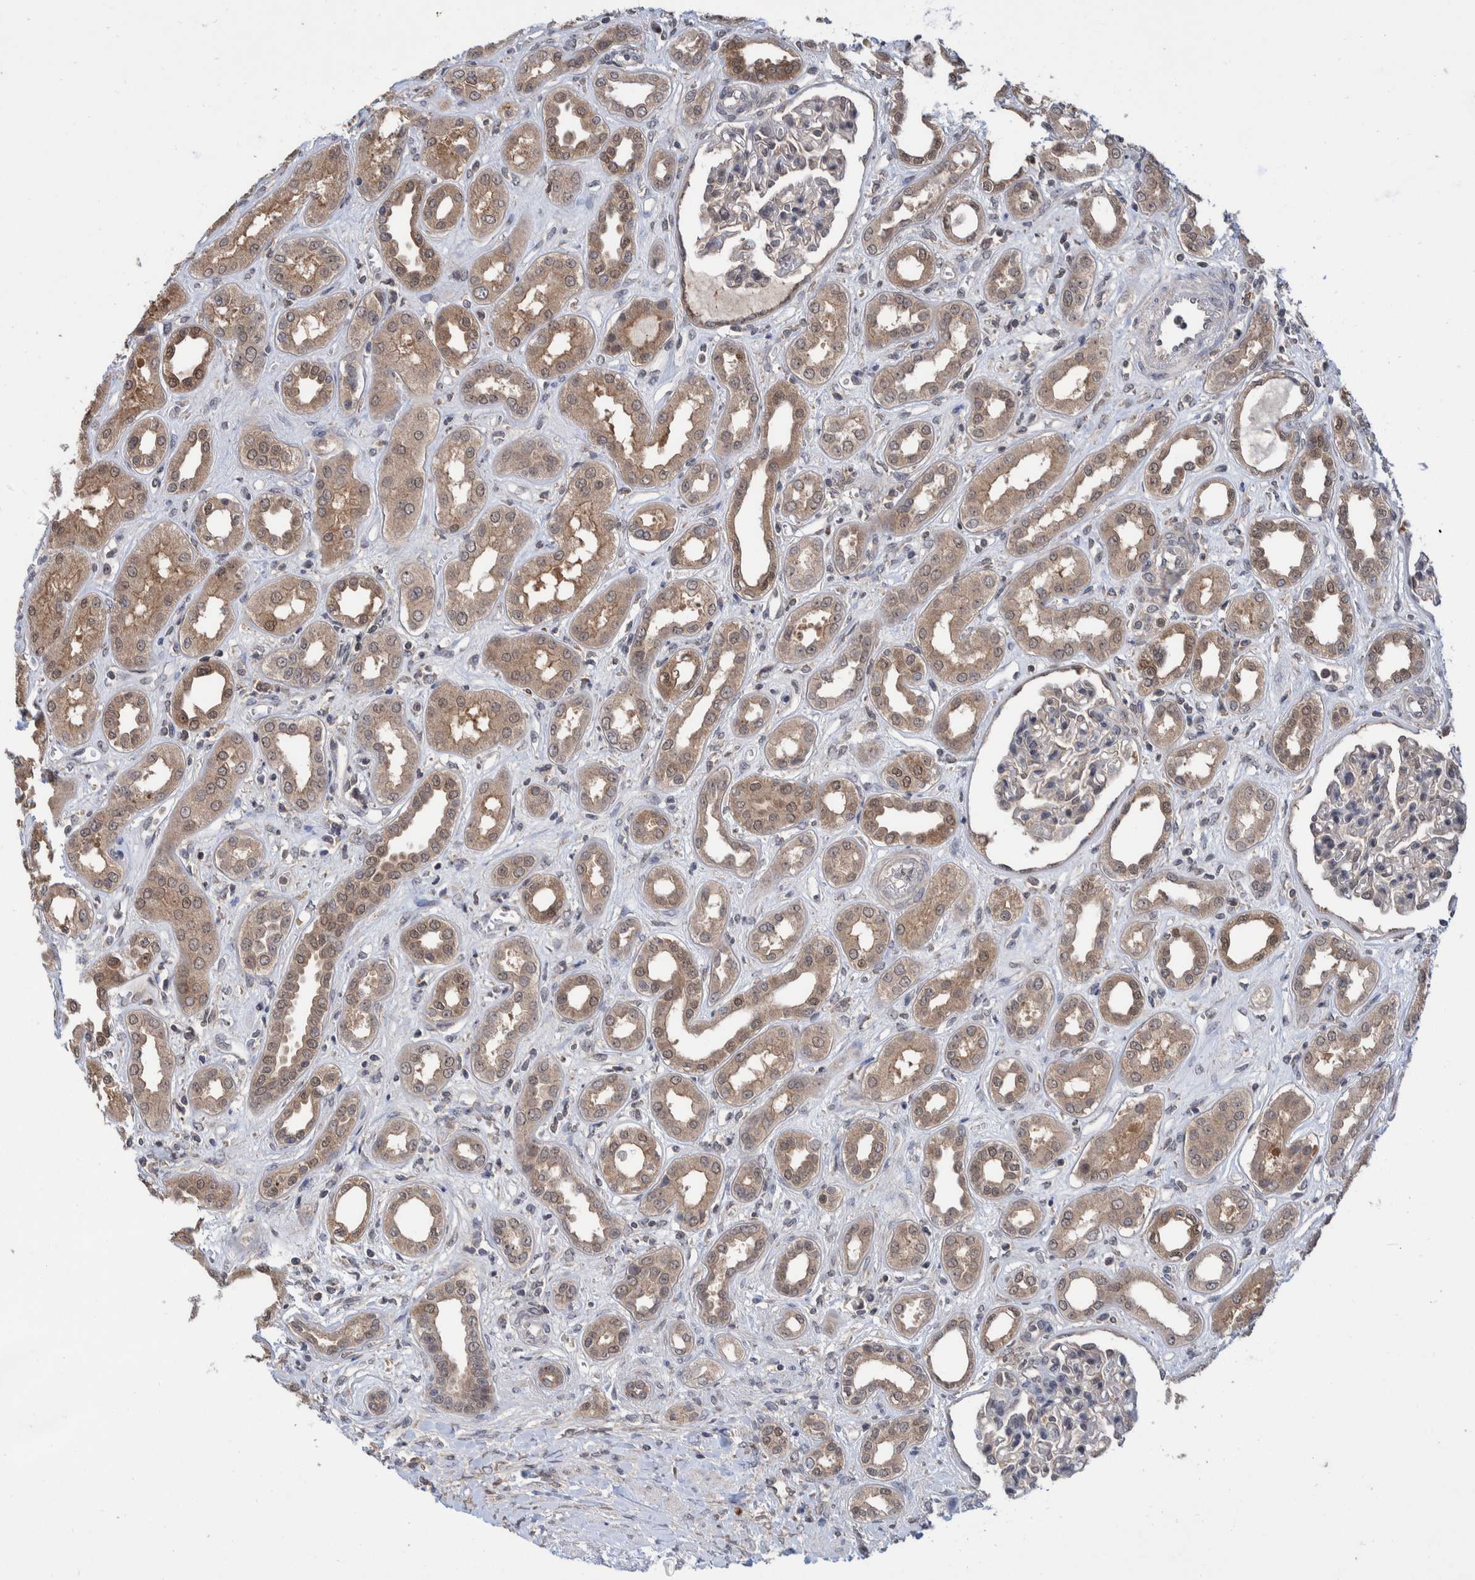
{"staining": {"intensity": "negative", "quantity": "none", "location": "none"}, "tissue": "kidney", "cell_type": "Cells in glomeruli", "image_type": "normal", "snomed": [{"axis": "morphology", "description": "Normal tissue, NOS"}, {"axis": "topography", "description": "Kidney"}], "caption": "Photomicrograph shows no protein positivity in cells in glomeruli of unremarkable kidney.", "gene": "PLPBP", "patient": {"sex": "male", "age": 59}}